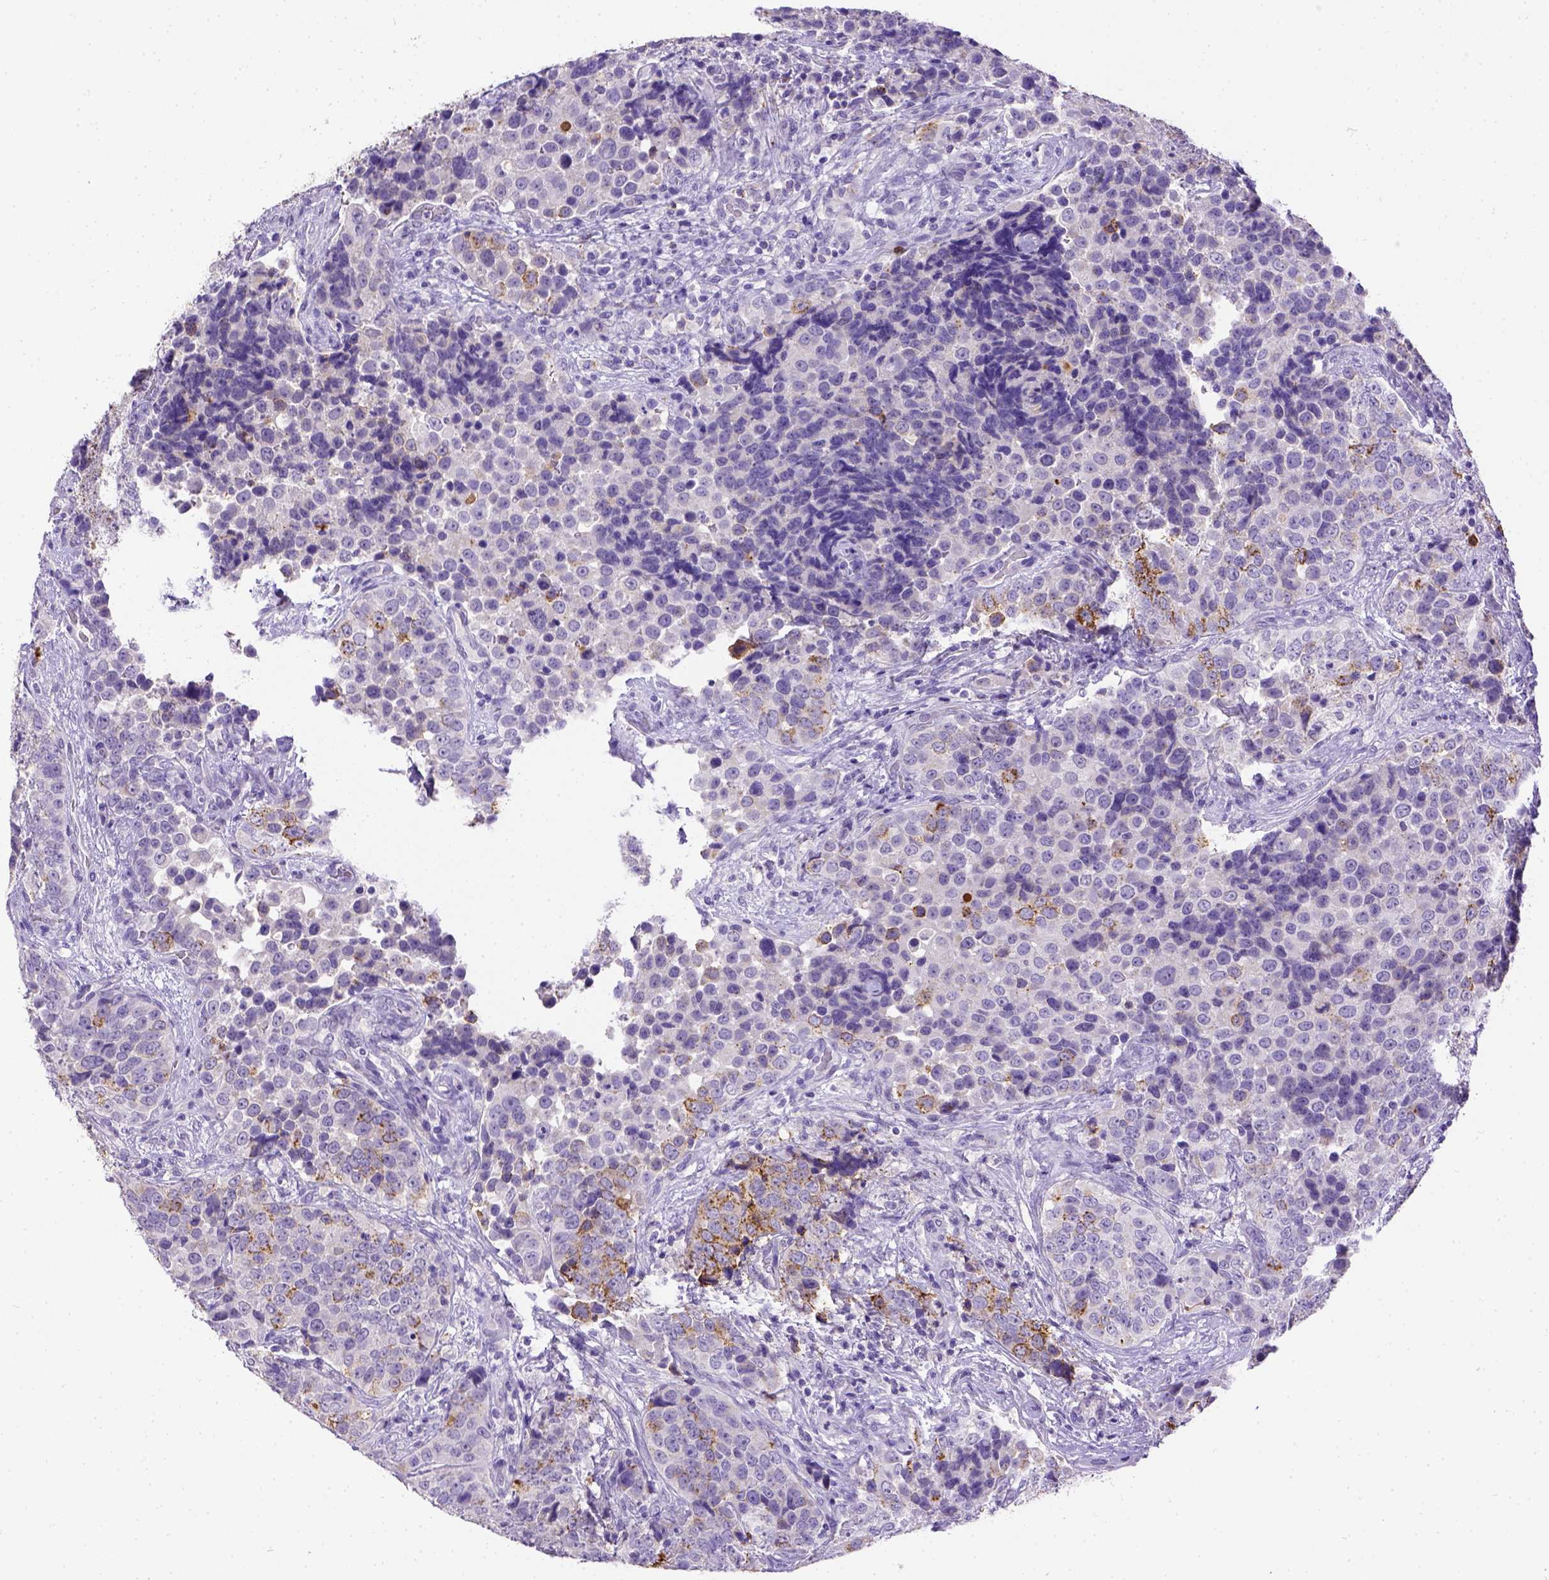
{"staining": {"intensity": "moderate", "quantity": "<25%", "location": "cytoplasmic/membranous"}, "tissue": "urothelial cancer", "cell_type": "Tumor cells", "image_type": "cancer", "snomed": [{"axis": "morphology", "description": "Urothelial carcinoma, NOS"}, {"axis": "topography", "description": "Urinary bladder"}], "caption": "Immunohistochemical staining of transitional cell carcinoma shows low levels of moderate cytoplasmic/membranous staining in approximately <25% of tumor cells.", "gene": "B3GAT1", "patient": {"sex": "male", "age": 52}}